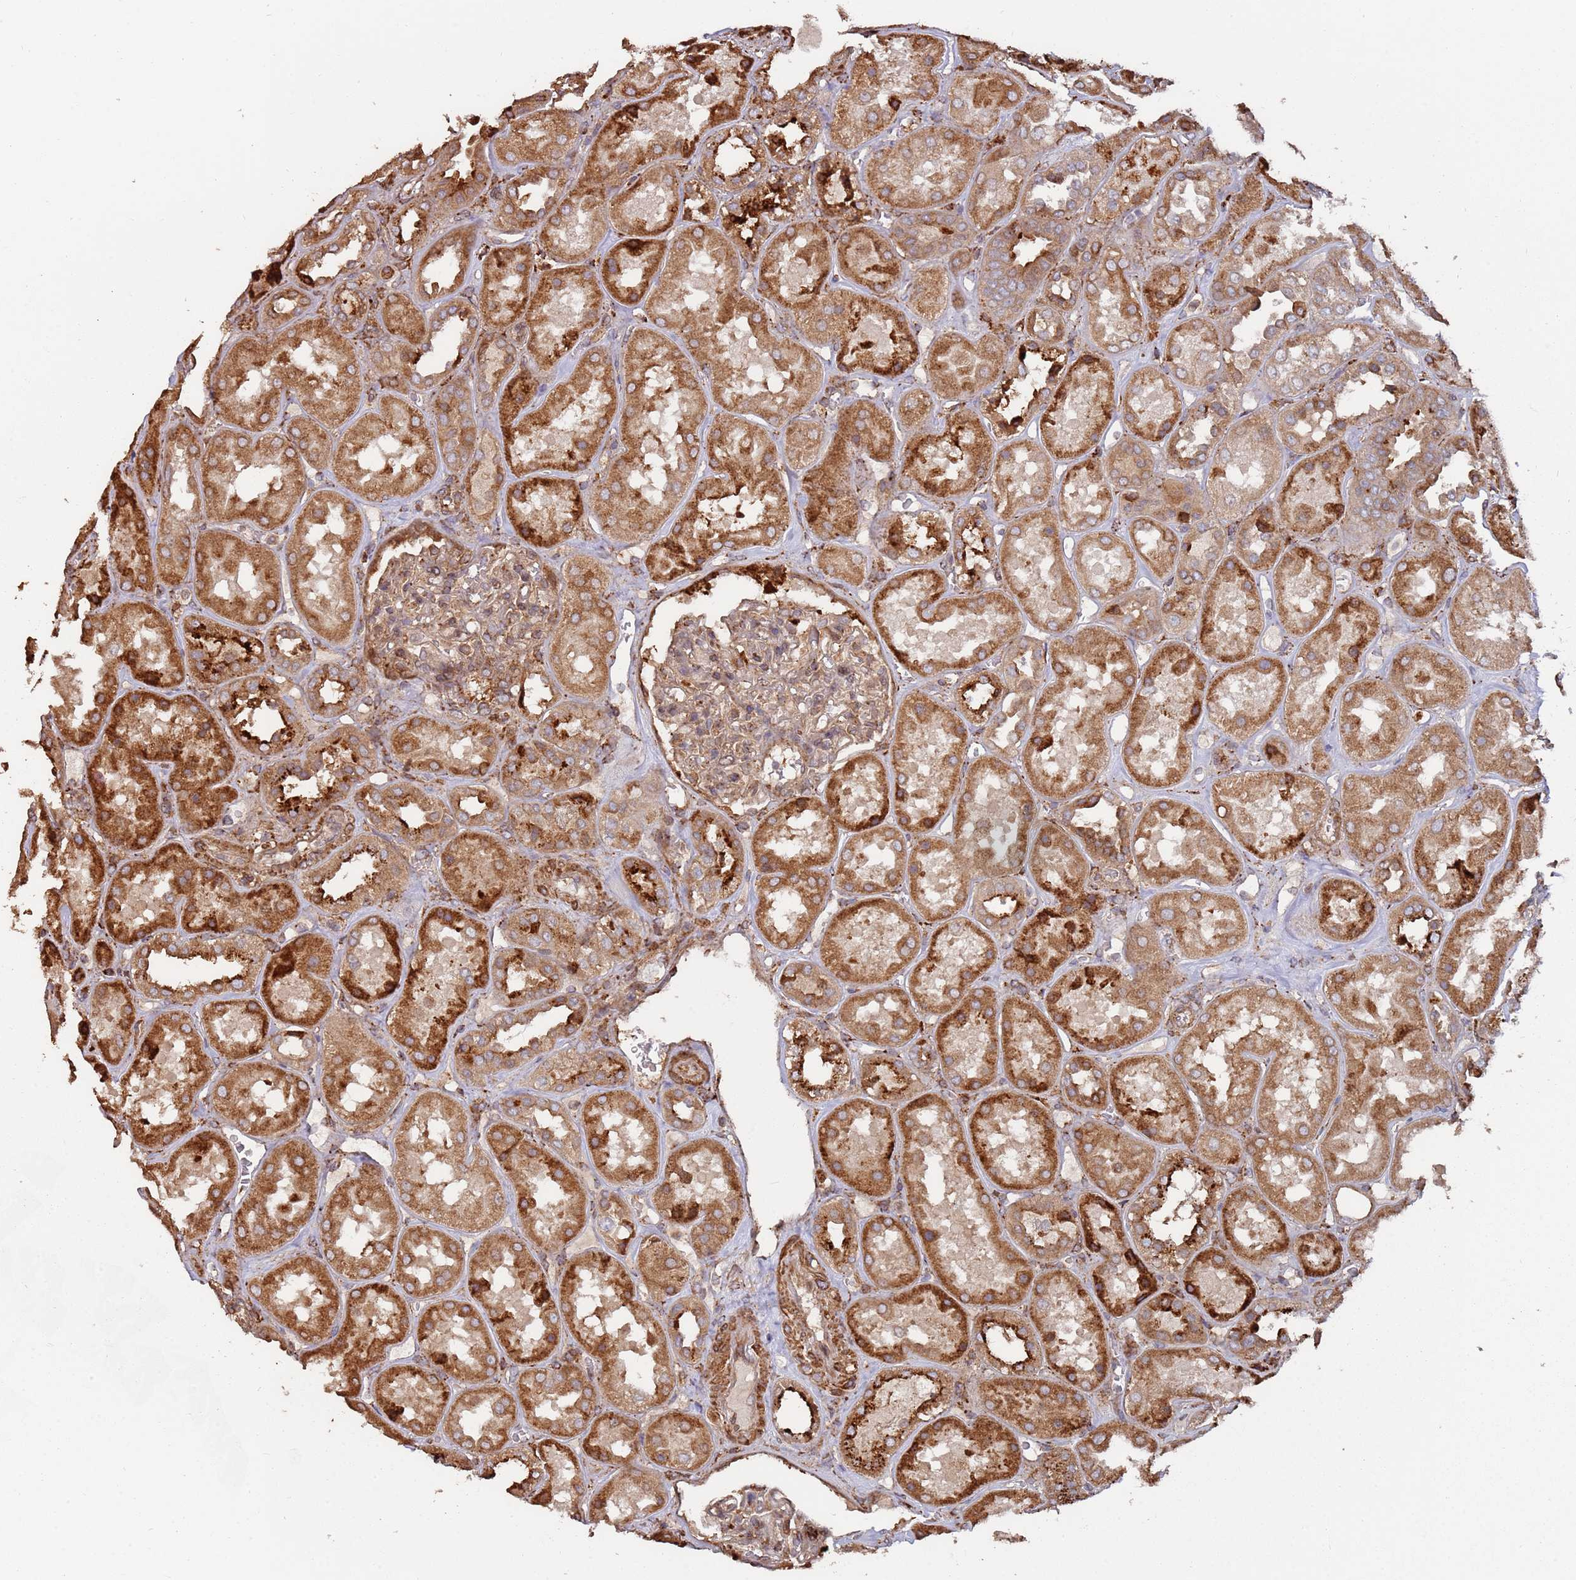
{"staining": {"intensity": "moderate", "quantity": ">75%", "location": "cytoplasmic/membranous"}, "tissue": "kidney", "cell_type": "Cells in glomeruli", "image_type": "normal", "snomed": [{"axis": "morphology", "description": "Normal tissue, NOS"}, {"axis": "topography", "description": "Kidney"}], "caption": "Unremarkable kidney demonstrates moderate cytoplasmic/membranous staining in about >75% of cells in glomeruli.", "gene": "LACC1", "patient": {"sex": "male", "age": 70}}